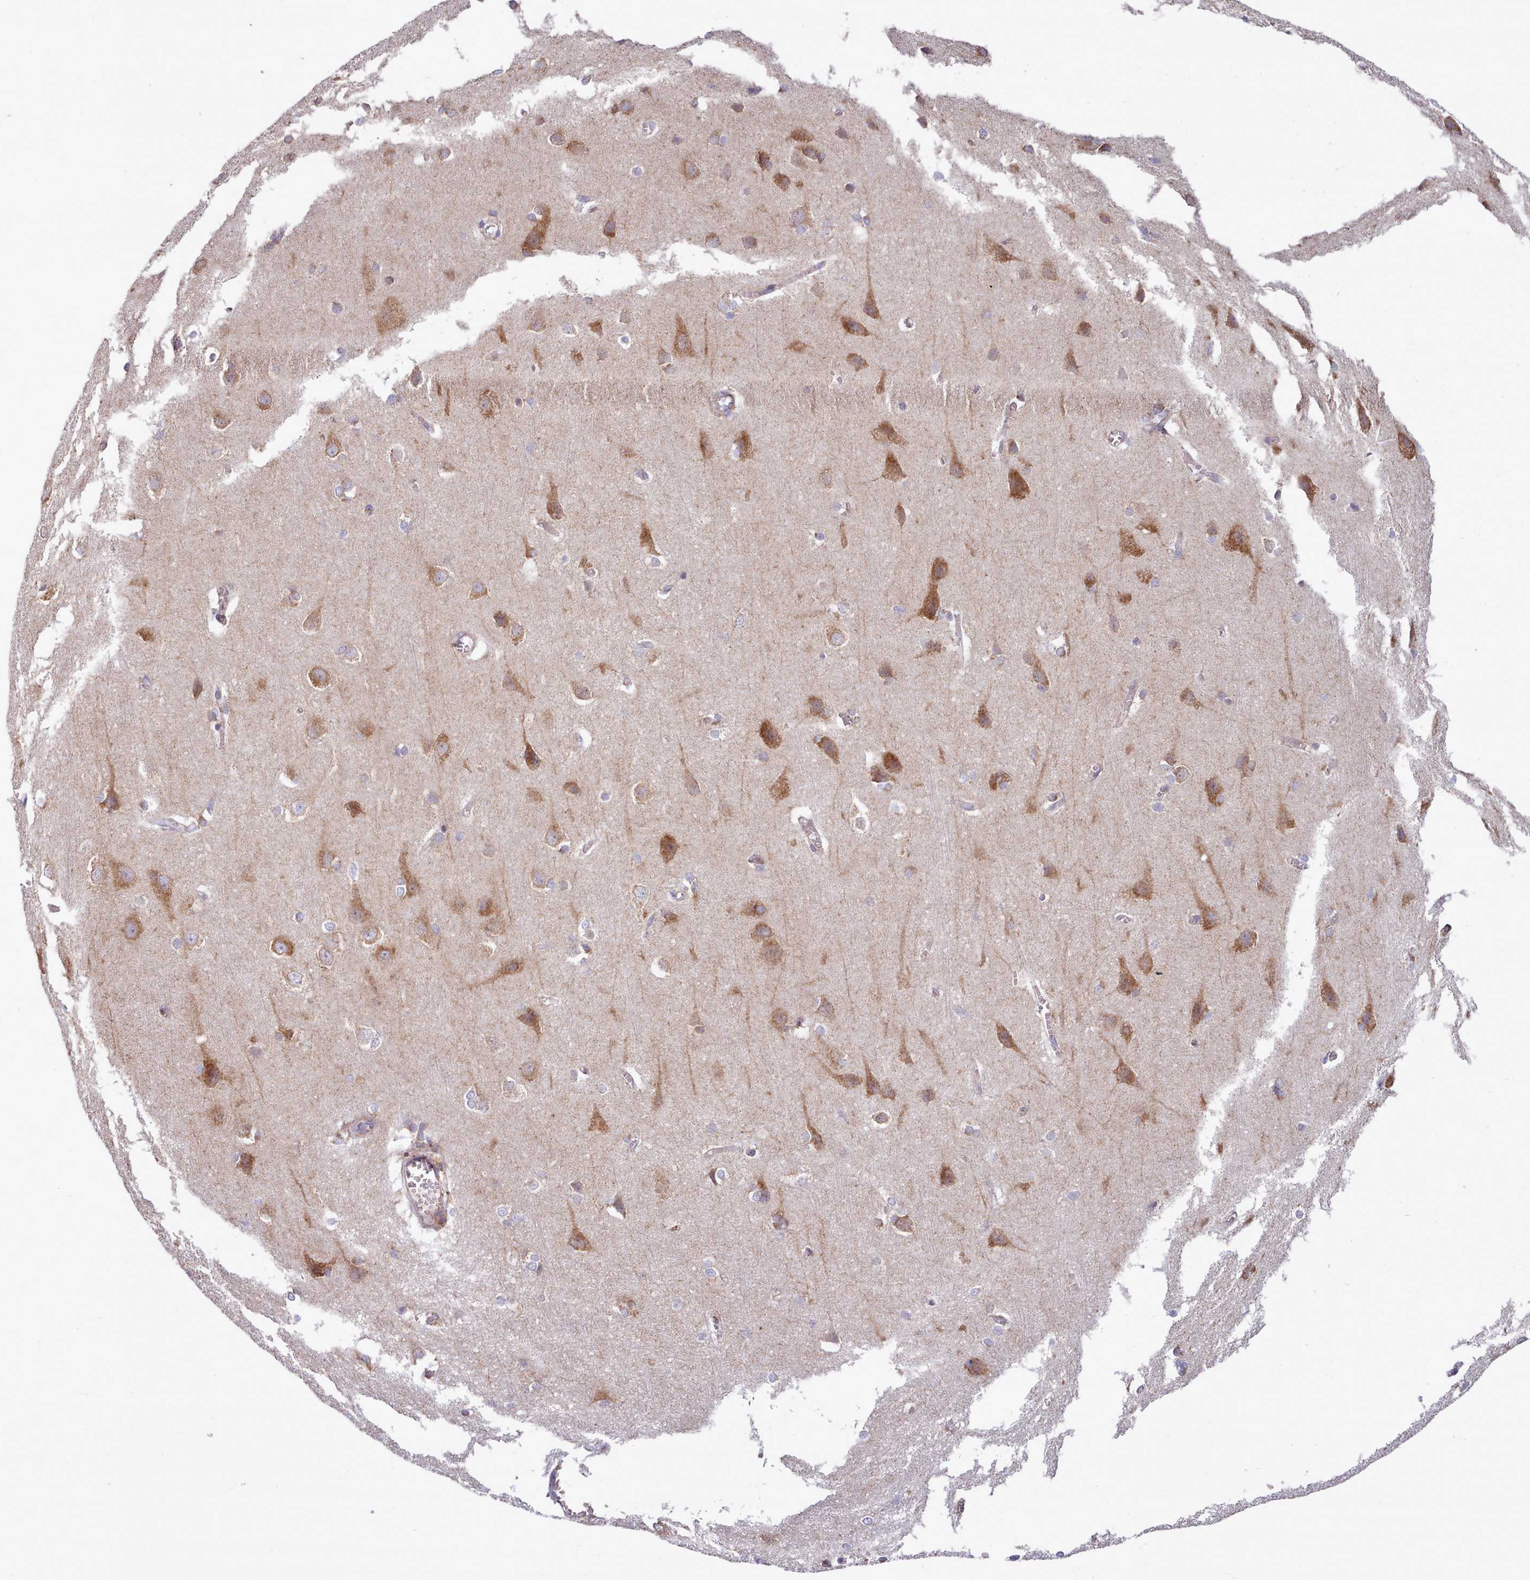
{"staining": {"intensity": "weak", "quantity": "<25%", "location": "cytoplasmic/membranous"}, "tissue": "cerebral cortex", "cell_type": "Endothelial cells", "image_type": "normal", "snomed": [{"axis": "morphology", "description": "Normal tissue, NOS"}, {"axis": "topography", "description": "Cerebral cortex"}], "caption": "Micrograph shows no significant protein expression in endothelial cells of unremarkable cerebral cortex. (Stains: DAB (3,3'-diaminobenzidine) immunohistochemistry (IHC) with hematoxylin counter stain, Microscopy: brightfield microscopy at high magnification).", "gene": "SRP54", "patient": {"sex": "male", "age": 37}}